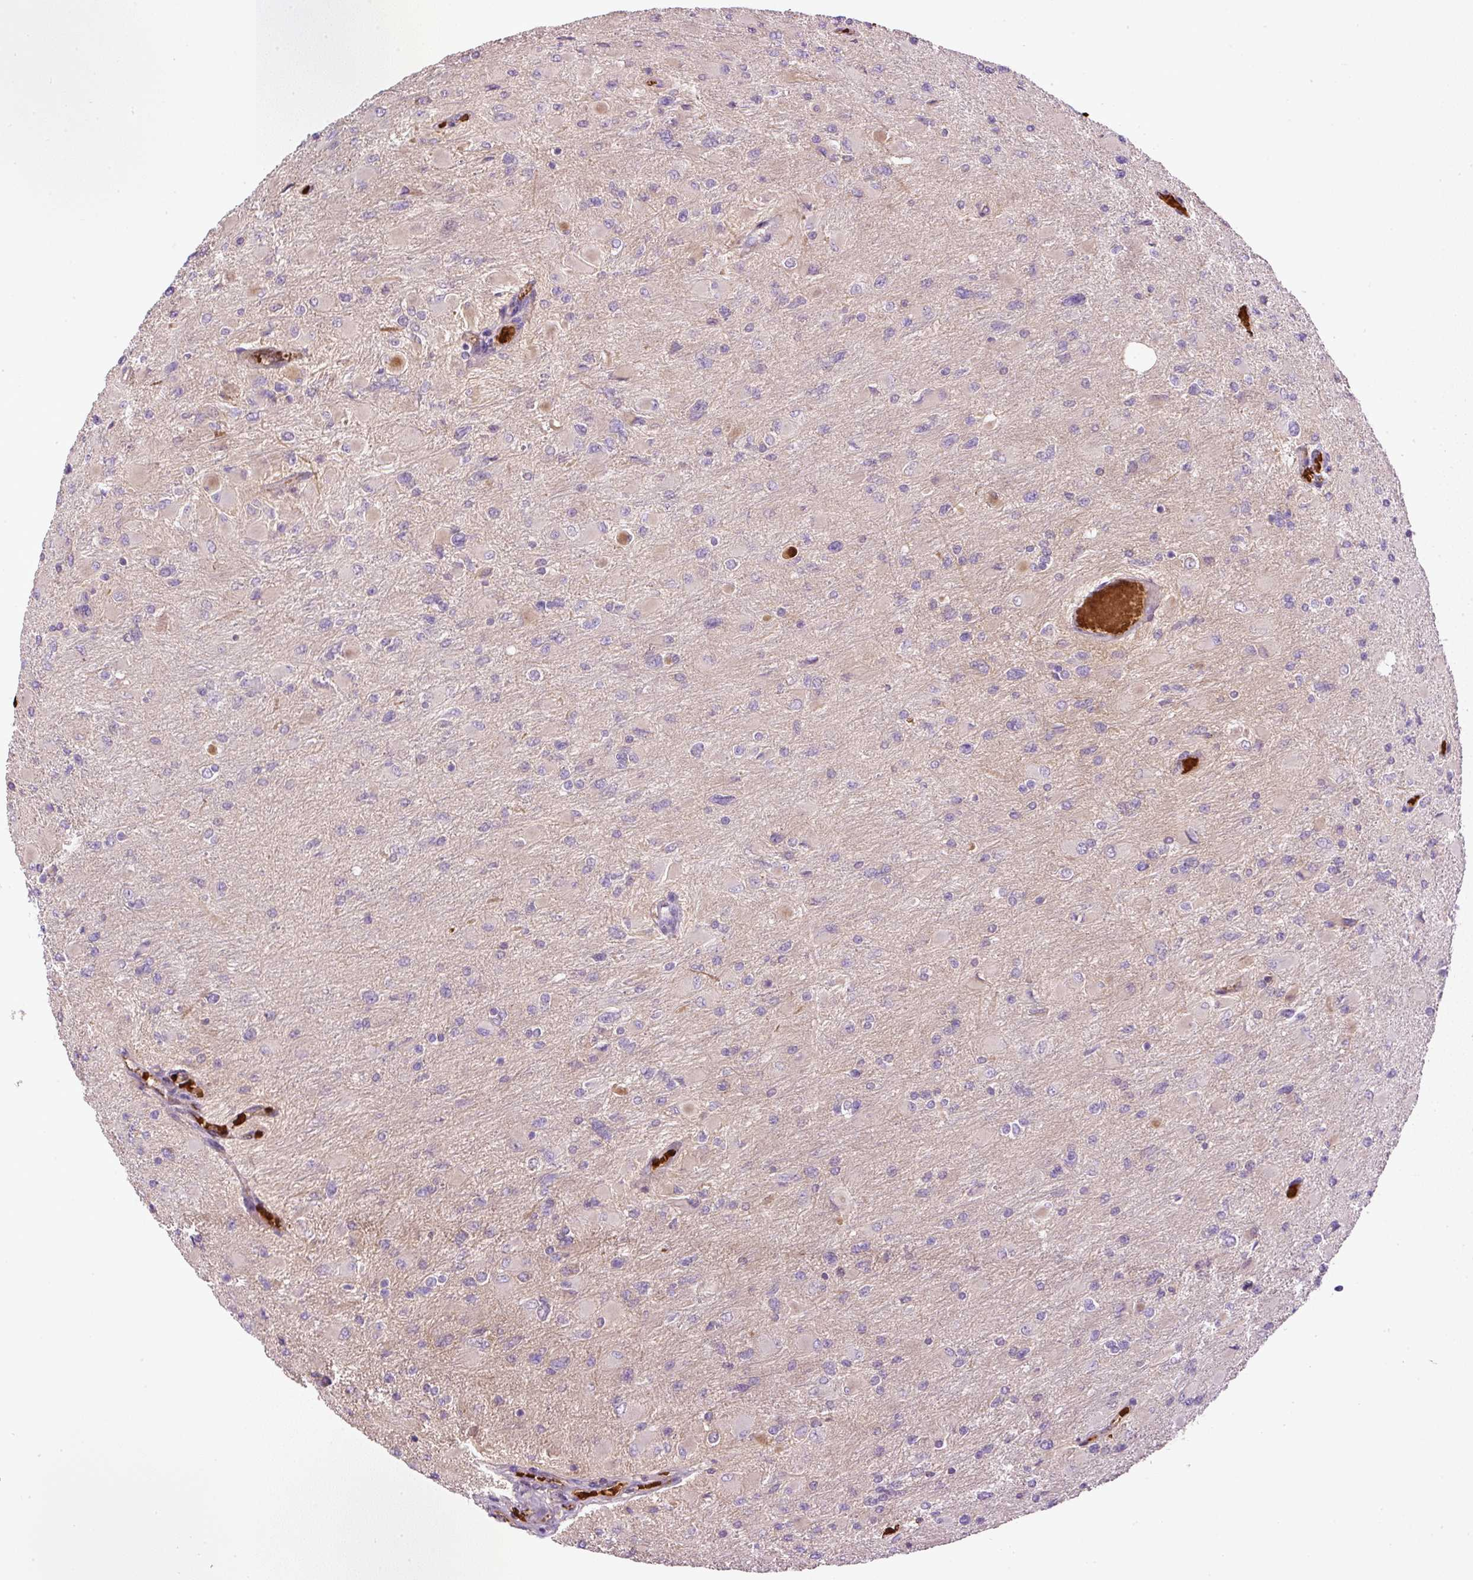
{"staining": {"intensity": "negative", "quantity": "none", "location": "none"}, "tissue": "glioma", "cell_type": "Tumor cells", "image_type": "cancer", "snomed": [{"axis": "morphology", "description": "Glioma, malignant, High grade"}, {"axis": "topography", "description": "Cerebral cortex"}], "caption": "Tumor cells are negative for protein expression in human glioma. Nuclei are stained in blue.", "gene": "CXCL13", "patient": {"sex": "female", "age": 36}}